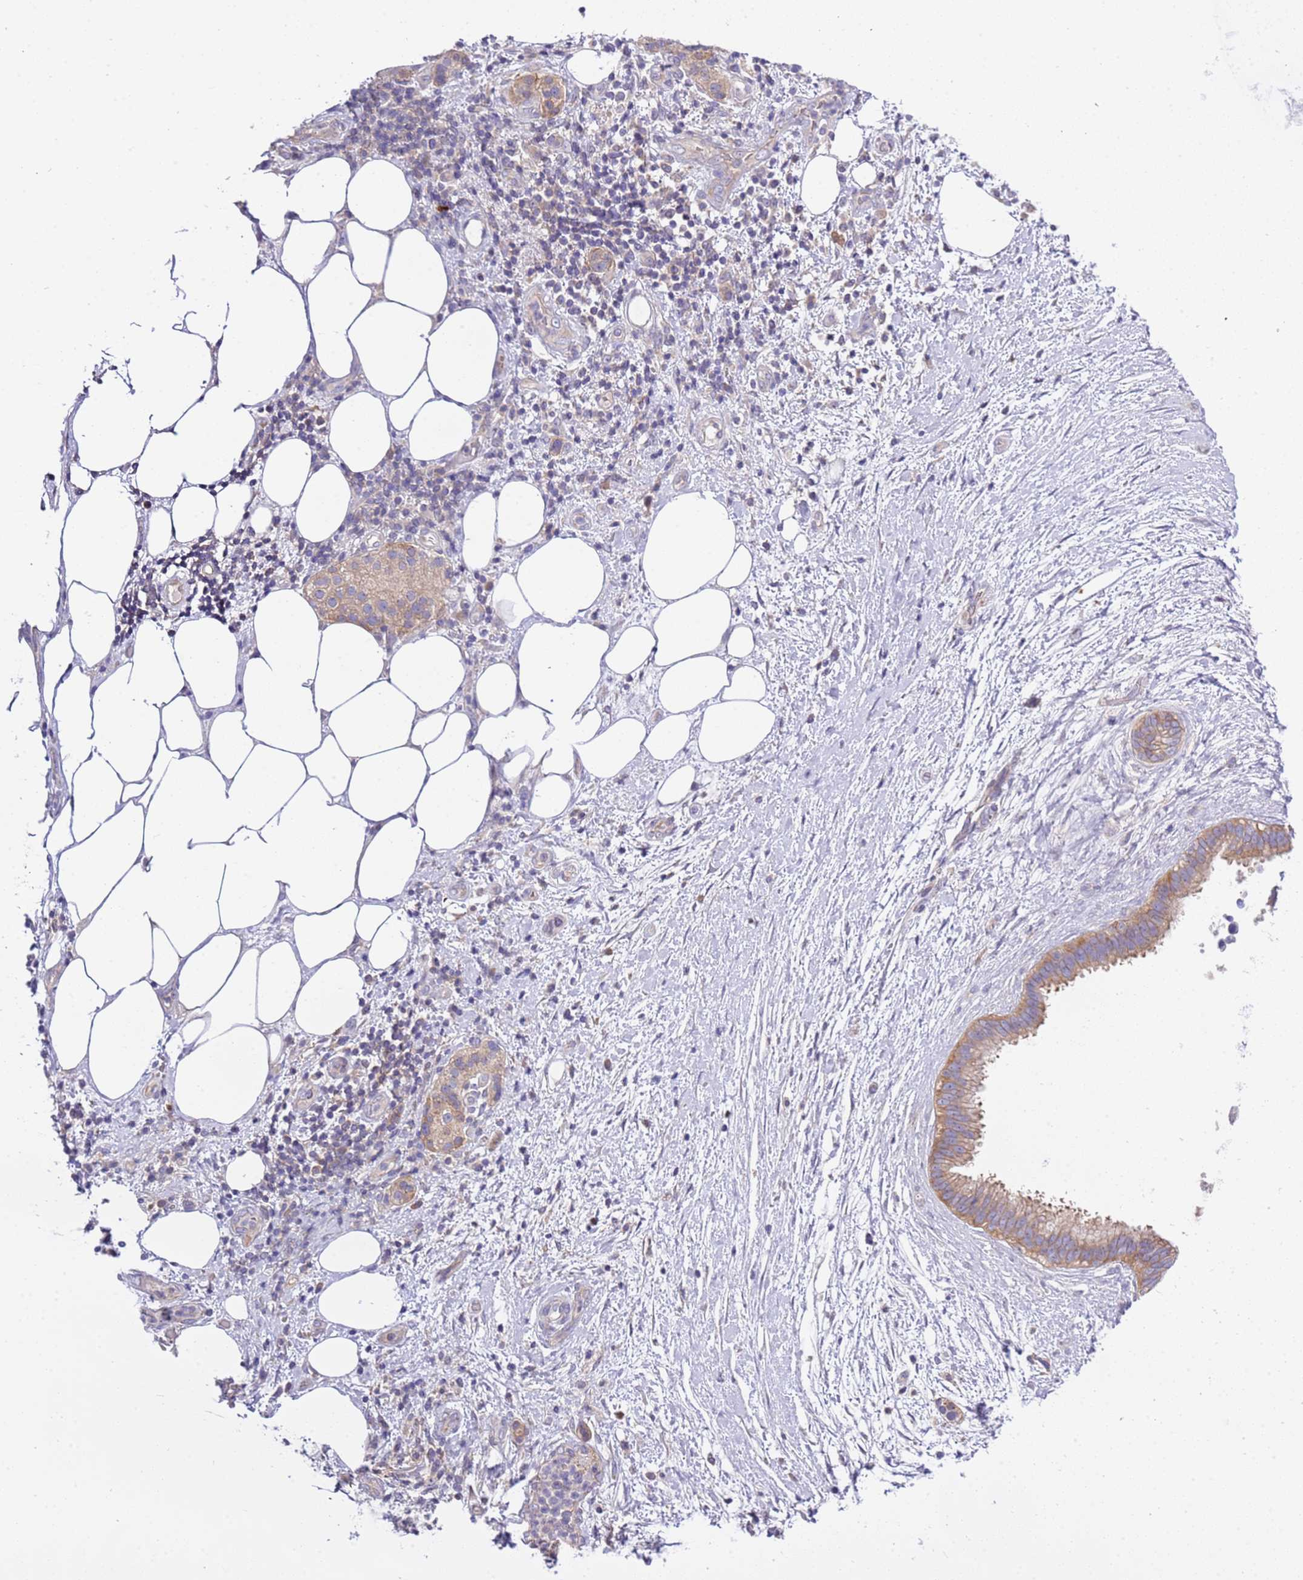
{"staining": {"intensity": "moderate", "quantity": ">75%", "location": "cytoplasmic/membranous"}, "tissue": "pancreatic cancer", "cell_type": "Tumor cells", "image_type": "cancer", "snomed": [{"axis": "morphology", "description": "Adenocarcinoma, NOS"}, {"axis": "topography", "description": "Pancreas"}], "caption": "A brown stain labels moderate cytoplasmic/membranous positivity of a protein in pancreatic cancer (adenocarcinoma) tumor cells. (DAB IHC with brightfield microscopy, high magnification).", "gene": "STIP1", "patient": {"sex": "female", "age": 61}}